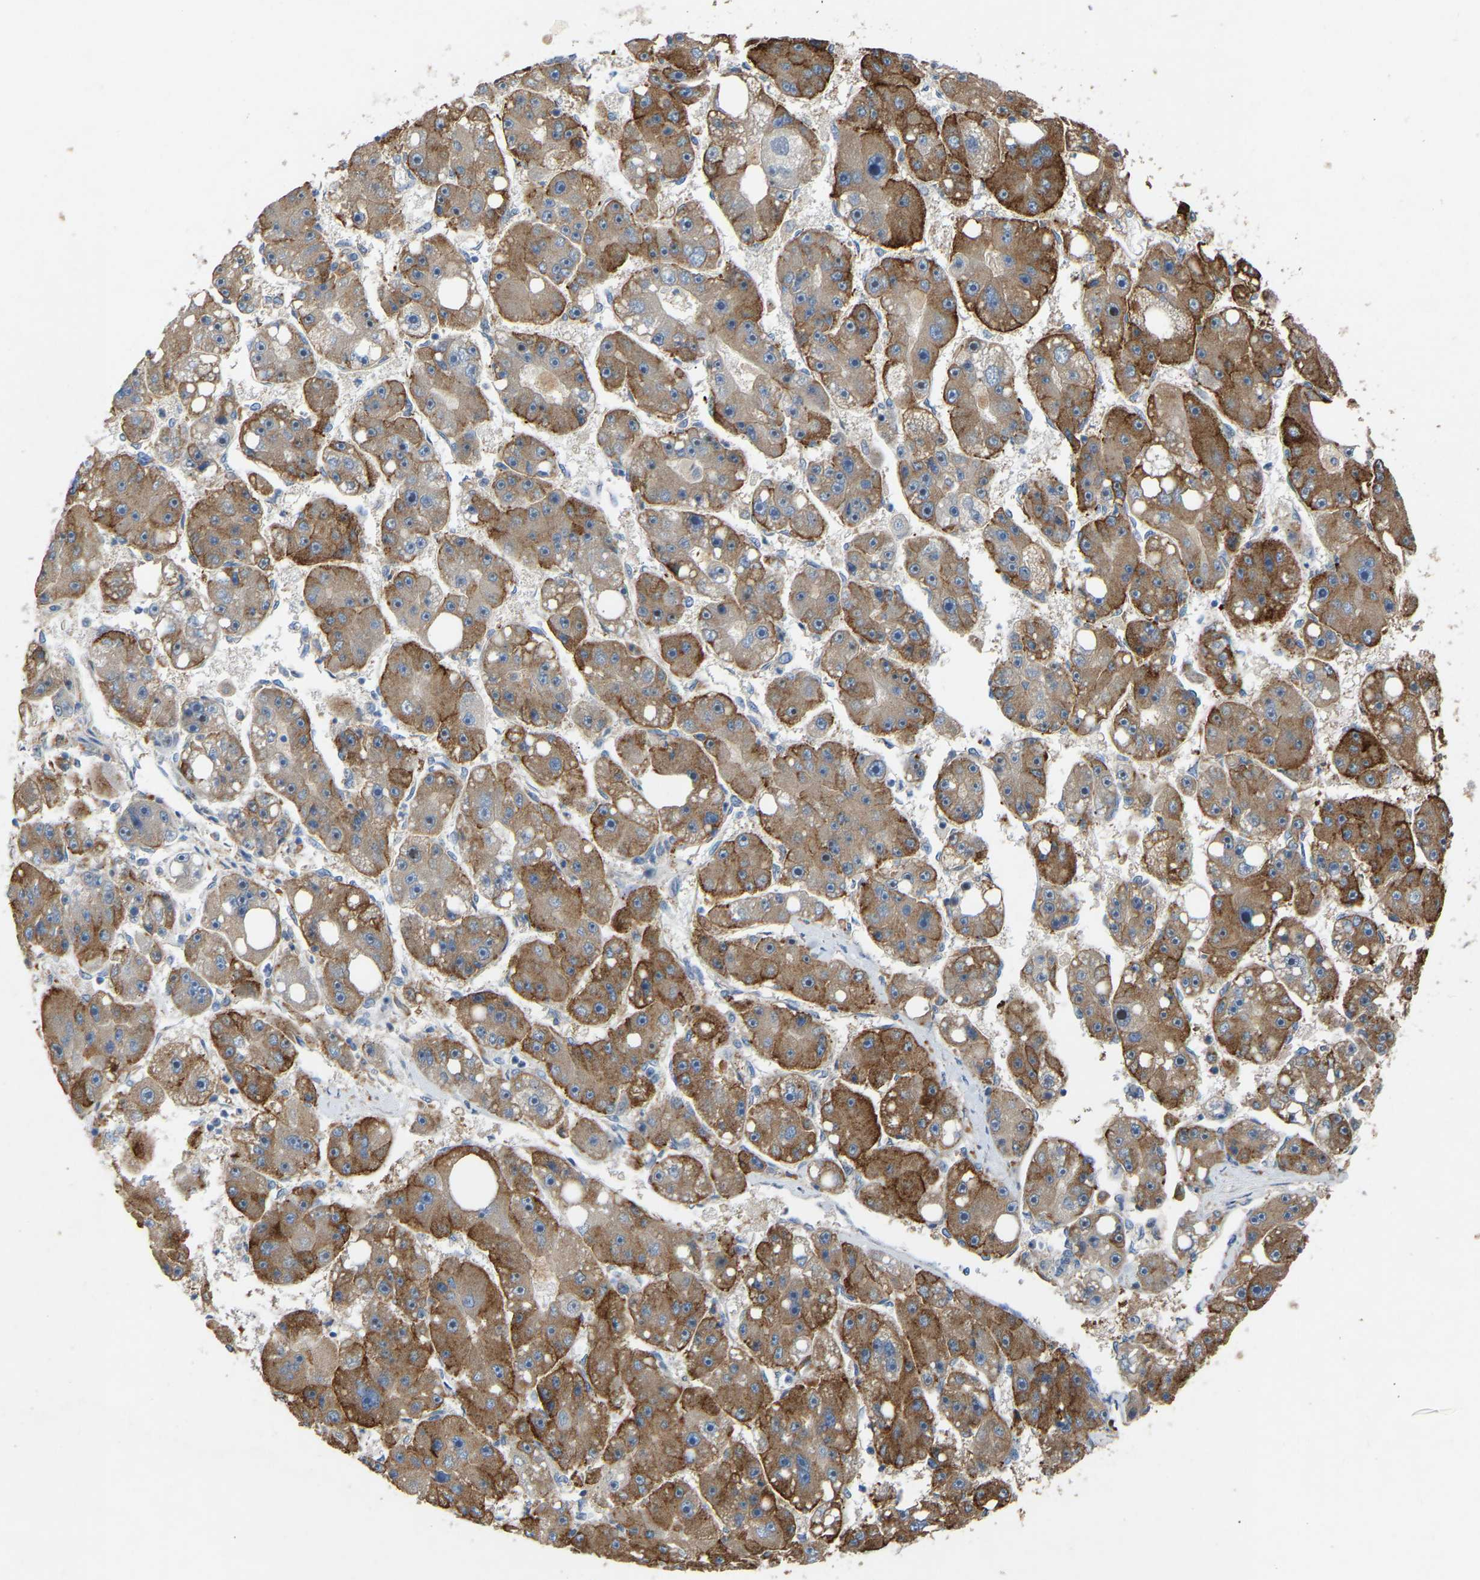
{"staining": {"intensity": "moderate", "quantity": ">75%", "location": "cytoplasmic/membranous"}, "tissue": "liver cancer", "cell_type": "Tumor cells", "image_type": "cancer", "snomed": [{"axis": "morphology", "description": "Carcinoma, Hepatocellular, NOS"}, {"axis": "topography", "description": "Liver"}], "caption": "An image showing moderate cytoplasmic/membranous expression in approximately >75% of tumor cells in liver hepatocellular carcinoma, as visualized by brown immunohistochemical staining.", "gene": "RGP1", "patient": {"sex": "female", "age": 61}}